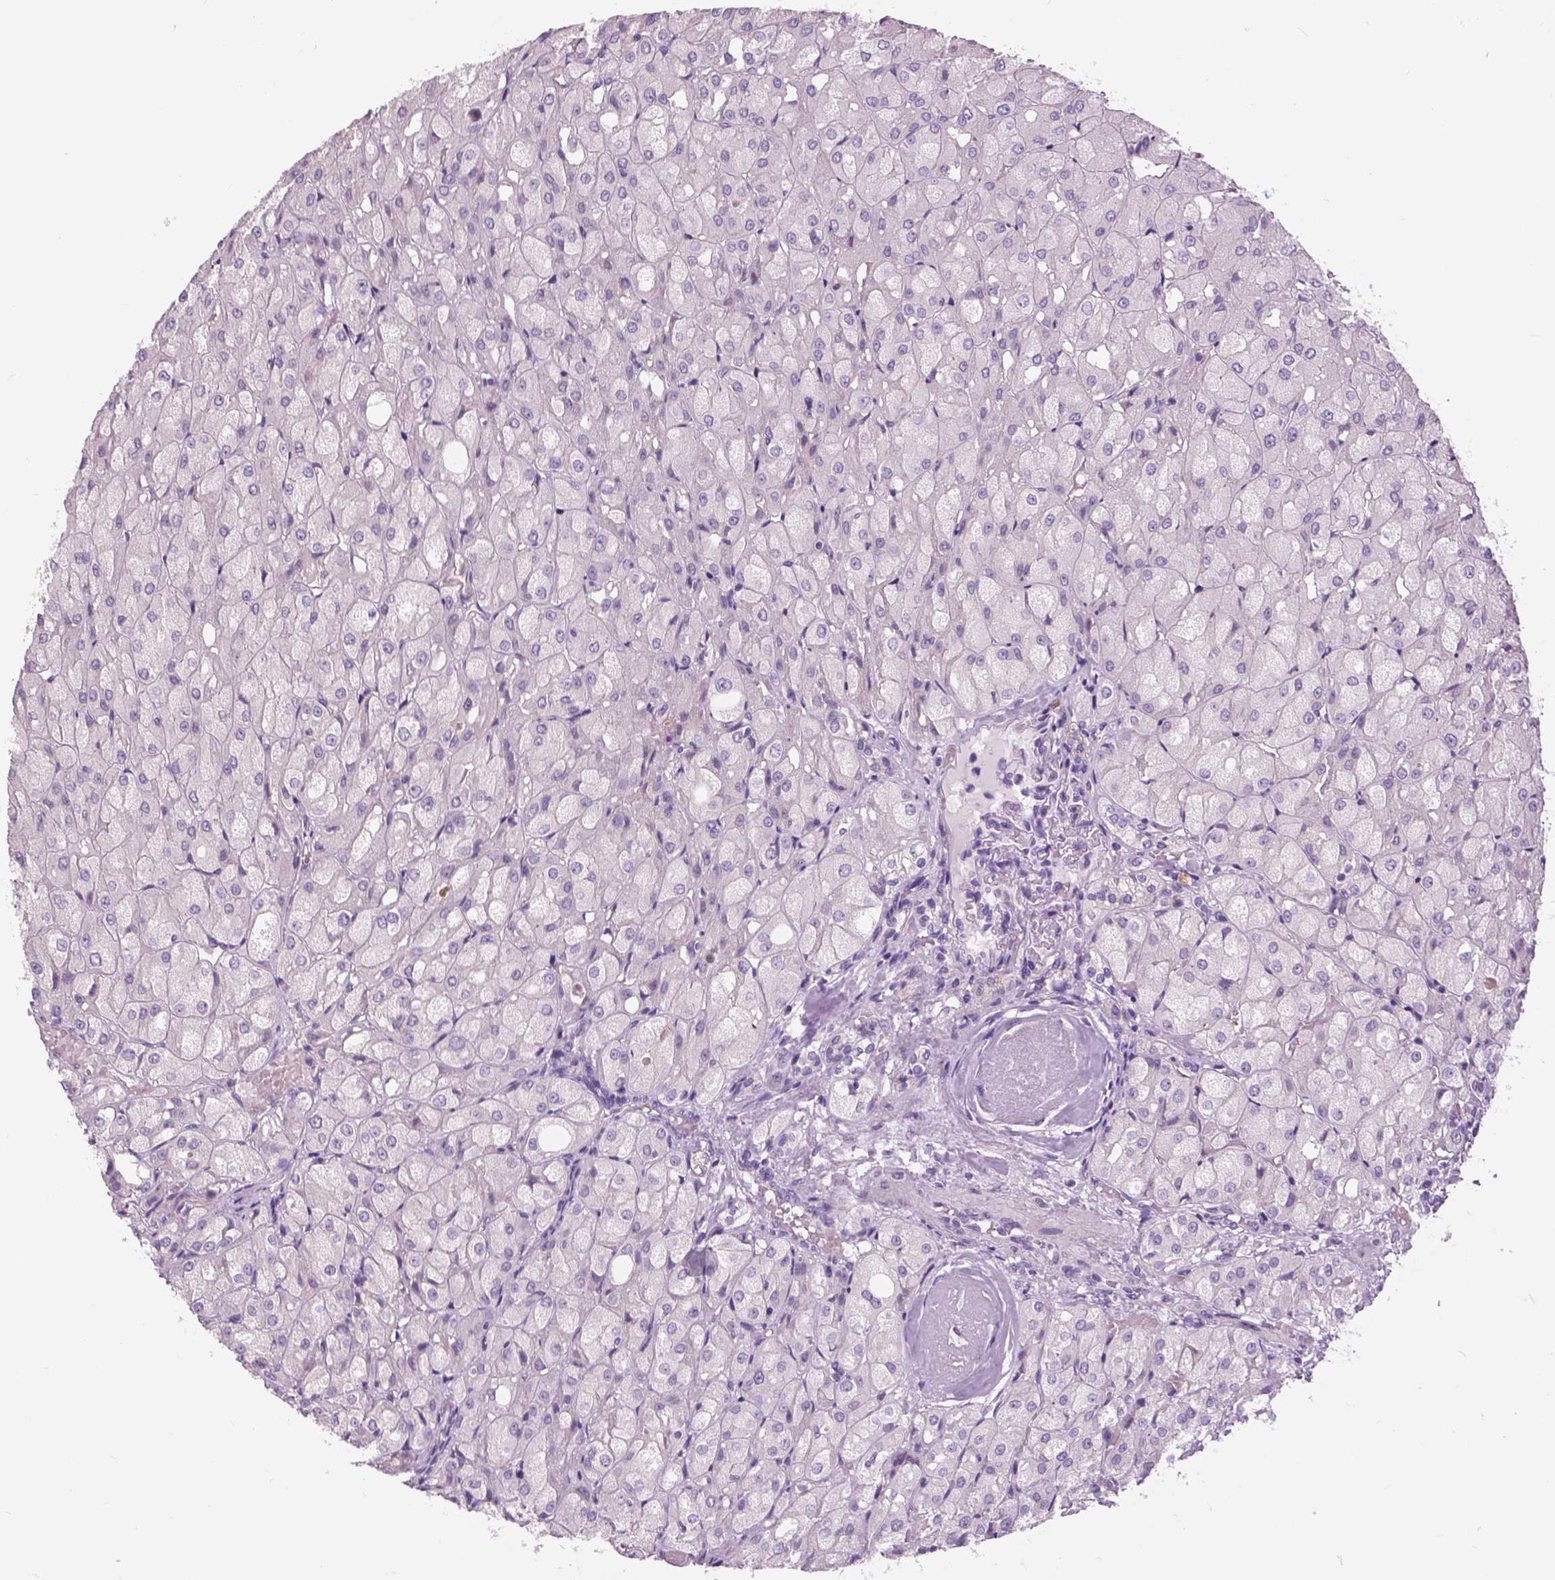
{"staining": {"intensity": "negative", "quantity": "none", "location": "none"}, "tissue": "renal cancer", "cell_type": "Tumor cells", "image_type": "cancer", "snomed": [{"axis": "morphology", "description": "Adenocarcinoma, NOS"}, {"axis": "topography", "description": "Kidney"}], "caption": "The IHC micrograph has no significant staining in tumor cells of adenocarcinoma (renal) tissue. (Stains: DAB immunohistochemistry with hematoxylin counter stain, Microscopy: brightfield microscopy at high magnification).", "gene": "SERPINI1", "patient": {"sex": "male", "age": 72}}